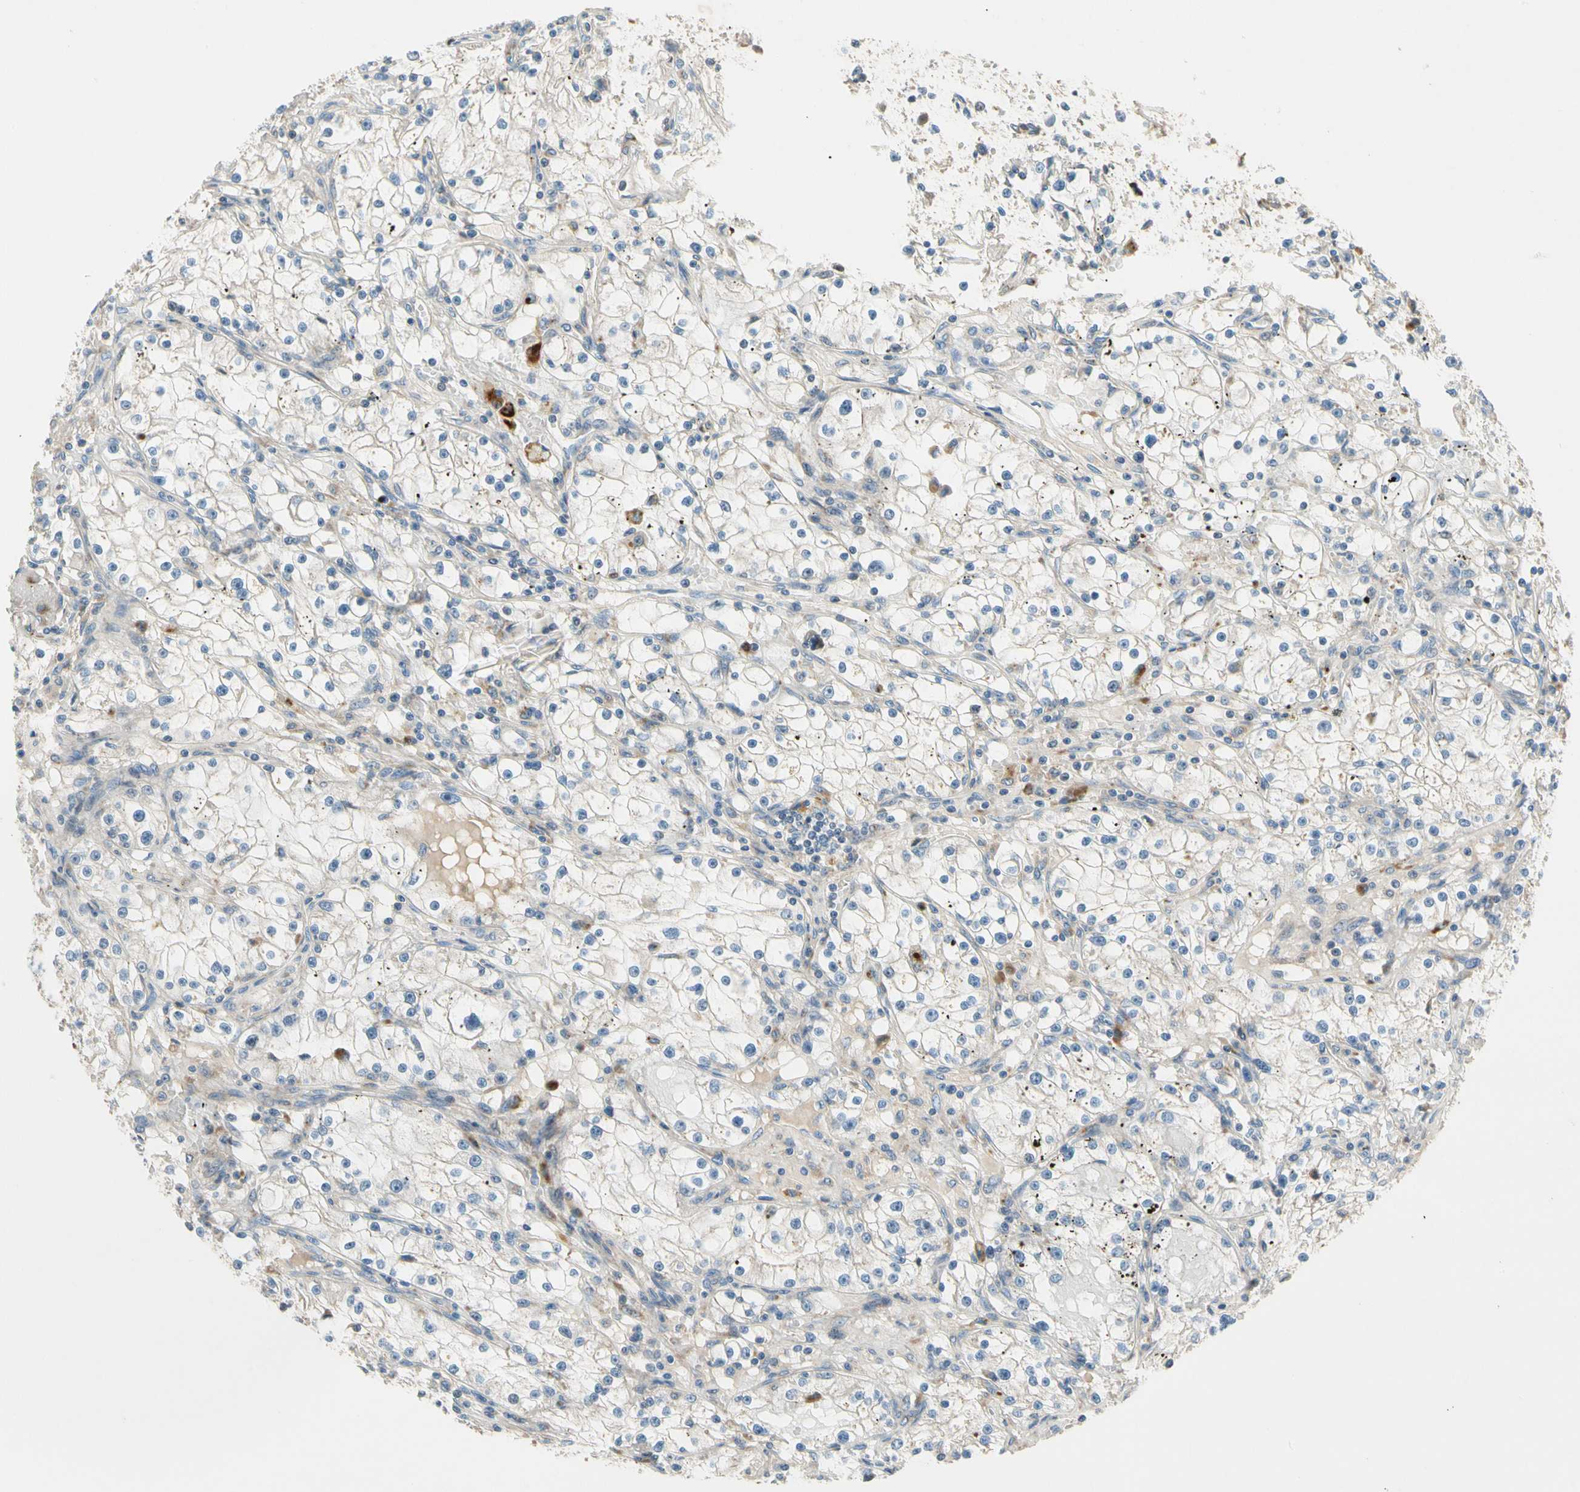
{"staining": {"intensity": "weak", "quantity": "<25%", "location": "cytoplasmic/membranous"}, "tissue": "renal cancer", "cell_type": "Tumor cells", "image_type": "cancer", "snomed": [{"axis": "morphology", "description": "Adenocarcinoma, NOS"}, {"axis": "topography", "description": "Kidney"}], "caption": "DAB (3,3'-diaminobenzidine) immunohistochemical staining of renal adenocarcinoma shows no significant positivity in tumor cells.", "gene": "MST1R", "patient": {"sex": "male", "age": 56}}